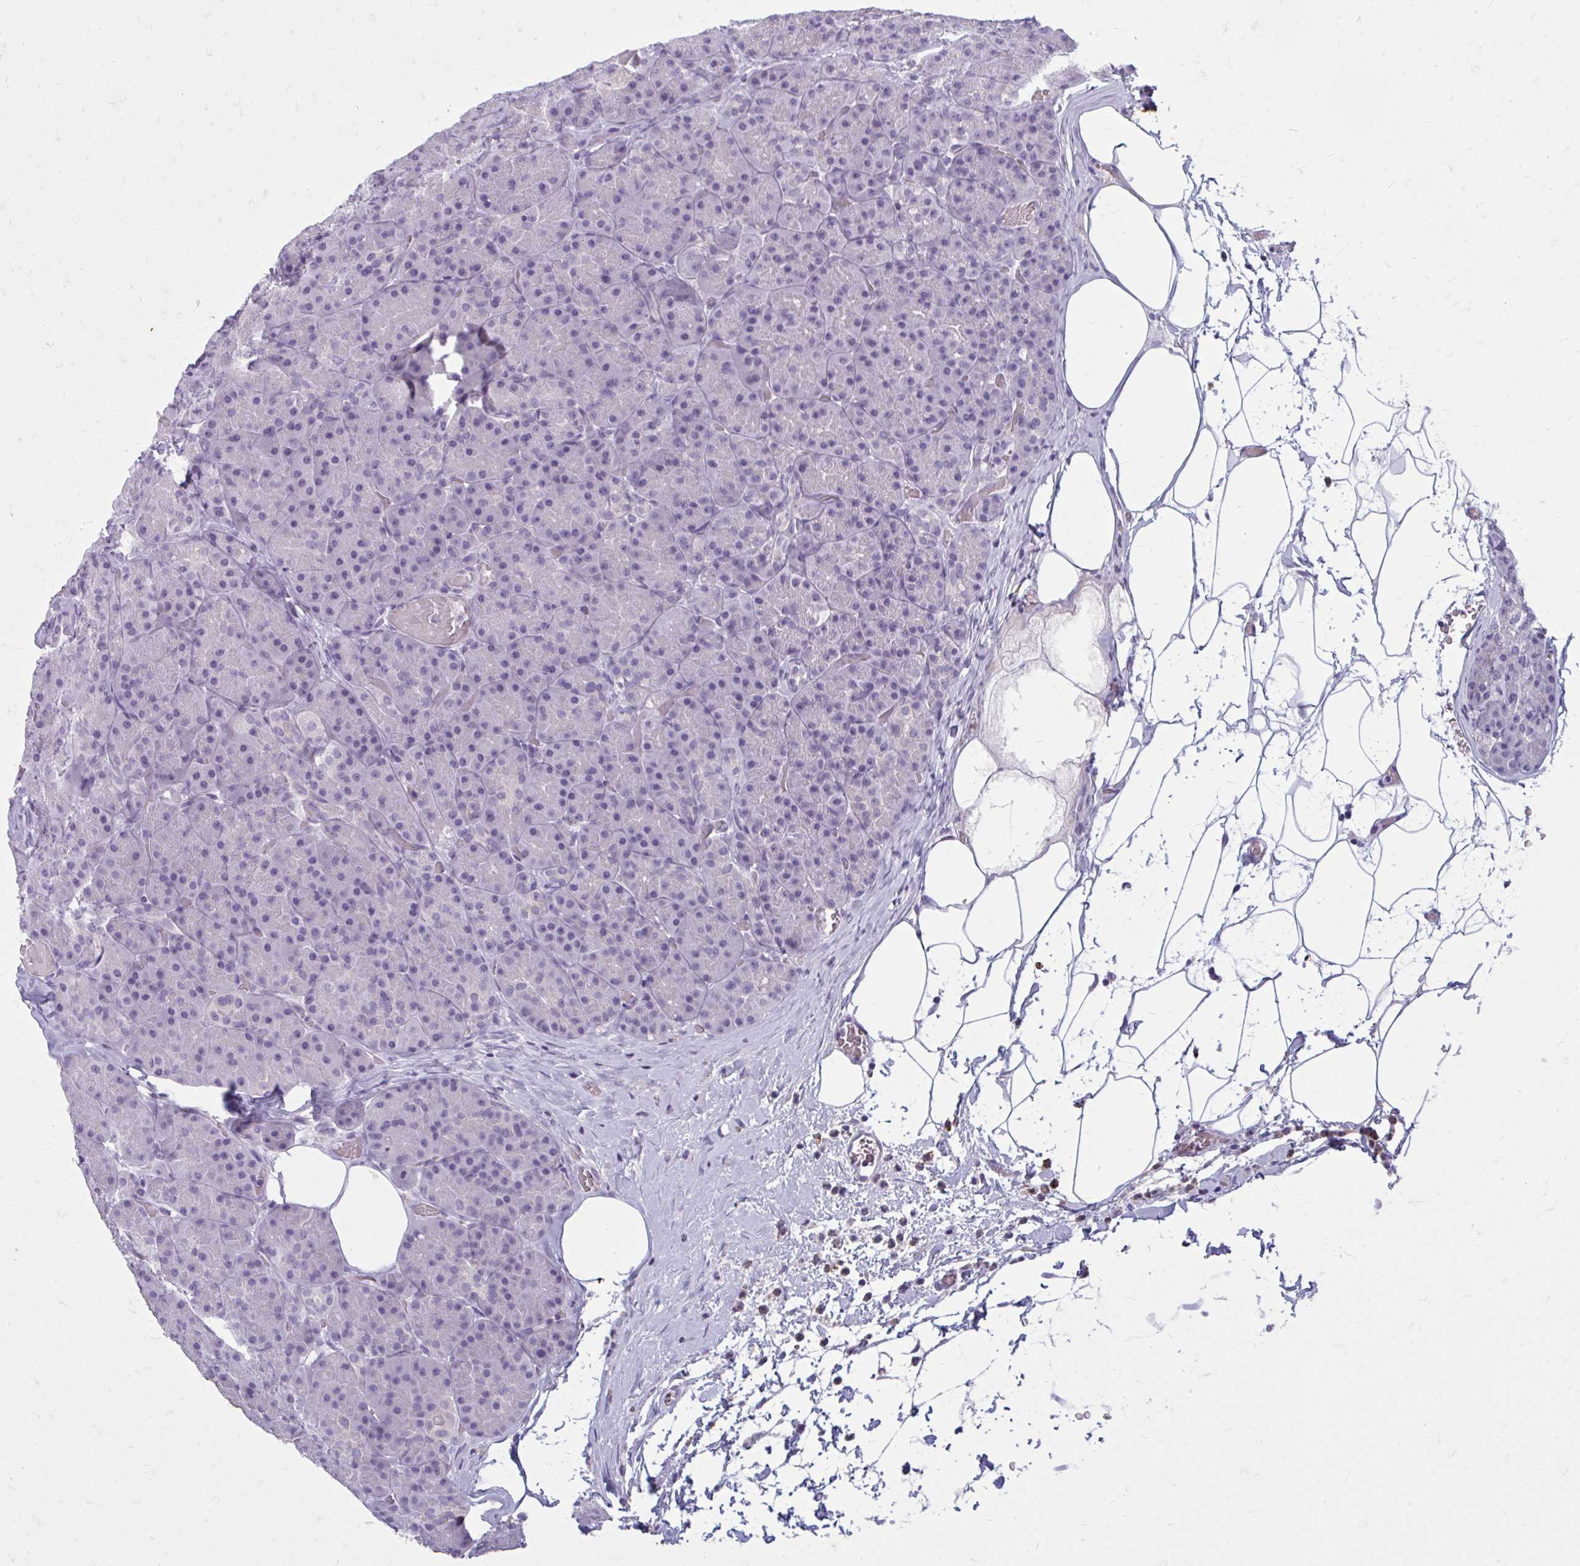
{"staining": {"intensity": "negative", "quantity": "none", "location": "none"}, "tissue": "pancreas", "cell_type": "Exocrine glandular cells", "image_type": "normal", "snomed": [{"axis": "morphology", "description": "Normal tissue, NOS"}, {"axis": "topography", "description": "Pancreas"}], "caption": "Immunohistochemistry micrograph of normal pancreas stained for a protein (brown), which shows no staining in exocrine glandular cells. The staining is performed using DAB (3,3'-diaminobenzidine) brown chromogen with nuclei counter-stained in using hematoxylin.", "gene": "ACSL5", "patient": {"sex": "male", "age": 57}}